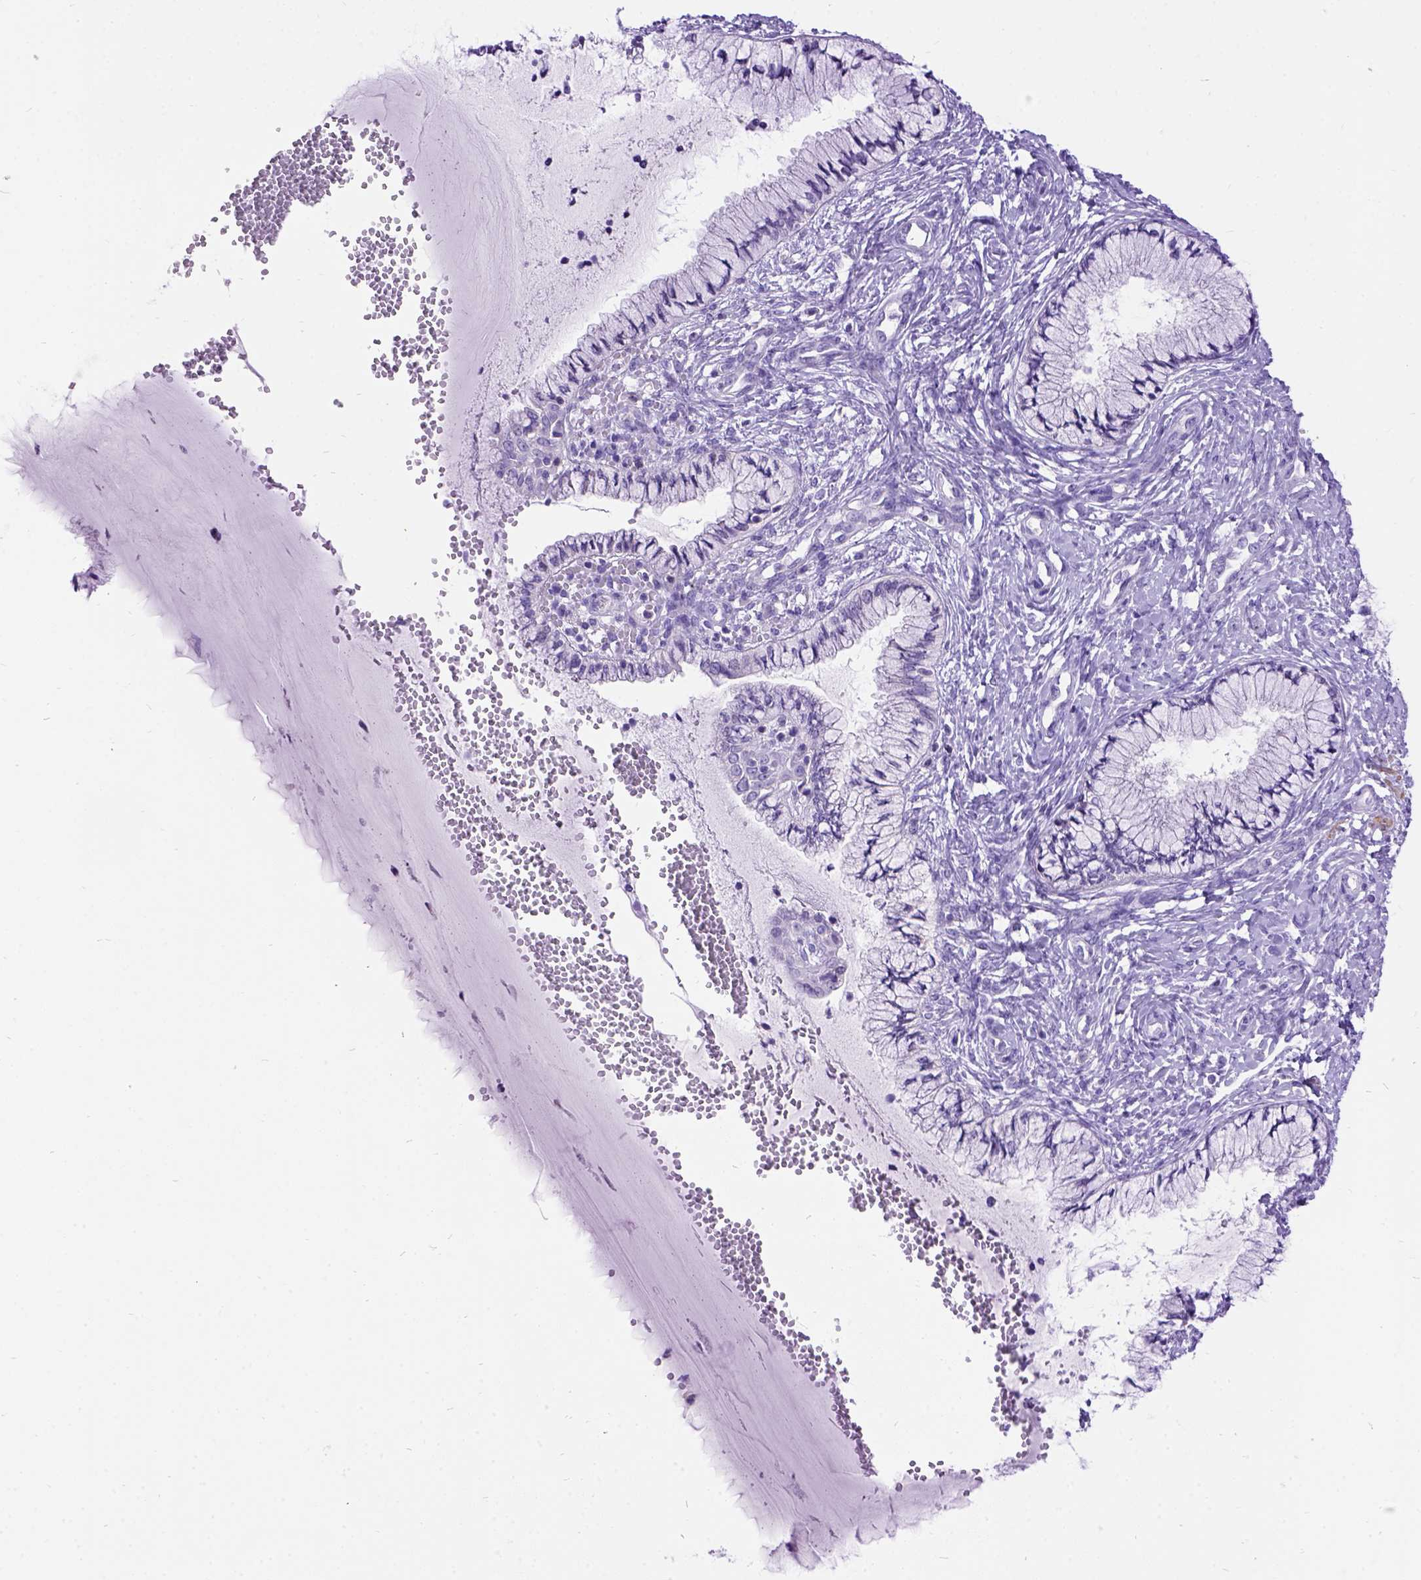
{"staining": {"intensity": "negative", "quantity": "none", "location": "none"}, "tissue": "cervix", "cell_type": "Glandular cells", "image_type": "normal", "snomed": [{"axis": "morphology", "description": "Normal tissue, NOS"}, {"axis": "topography", "description": "Cervix"}], "caption": "DAB immunohistochemical staining of benign human cervix displays no significant expression in glandular cells.", "gene": "ENSG00000254979", "patient": {"sex": "female", "age": 37}}